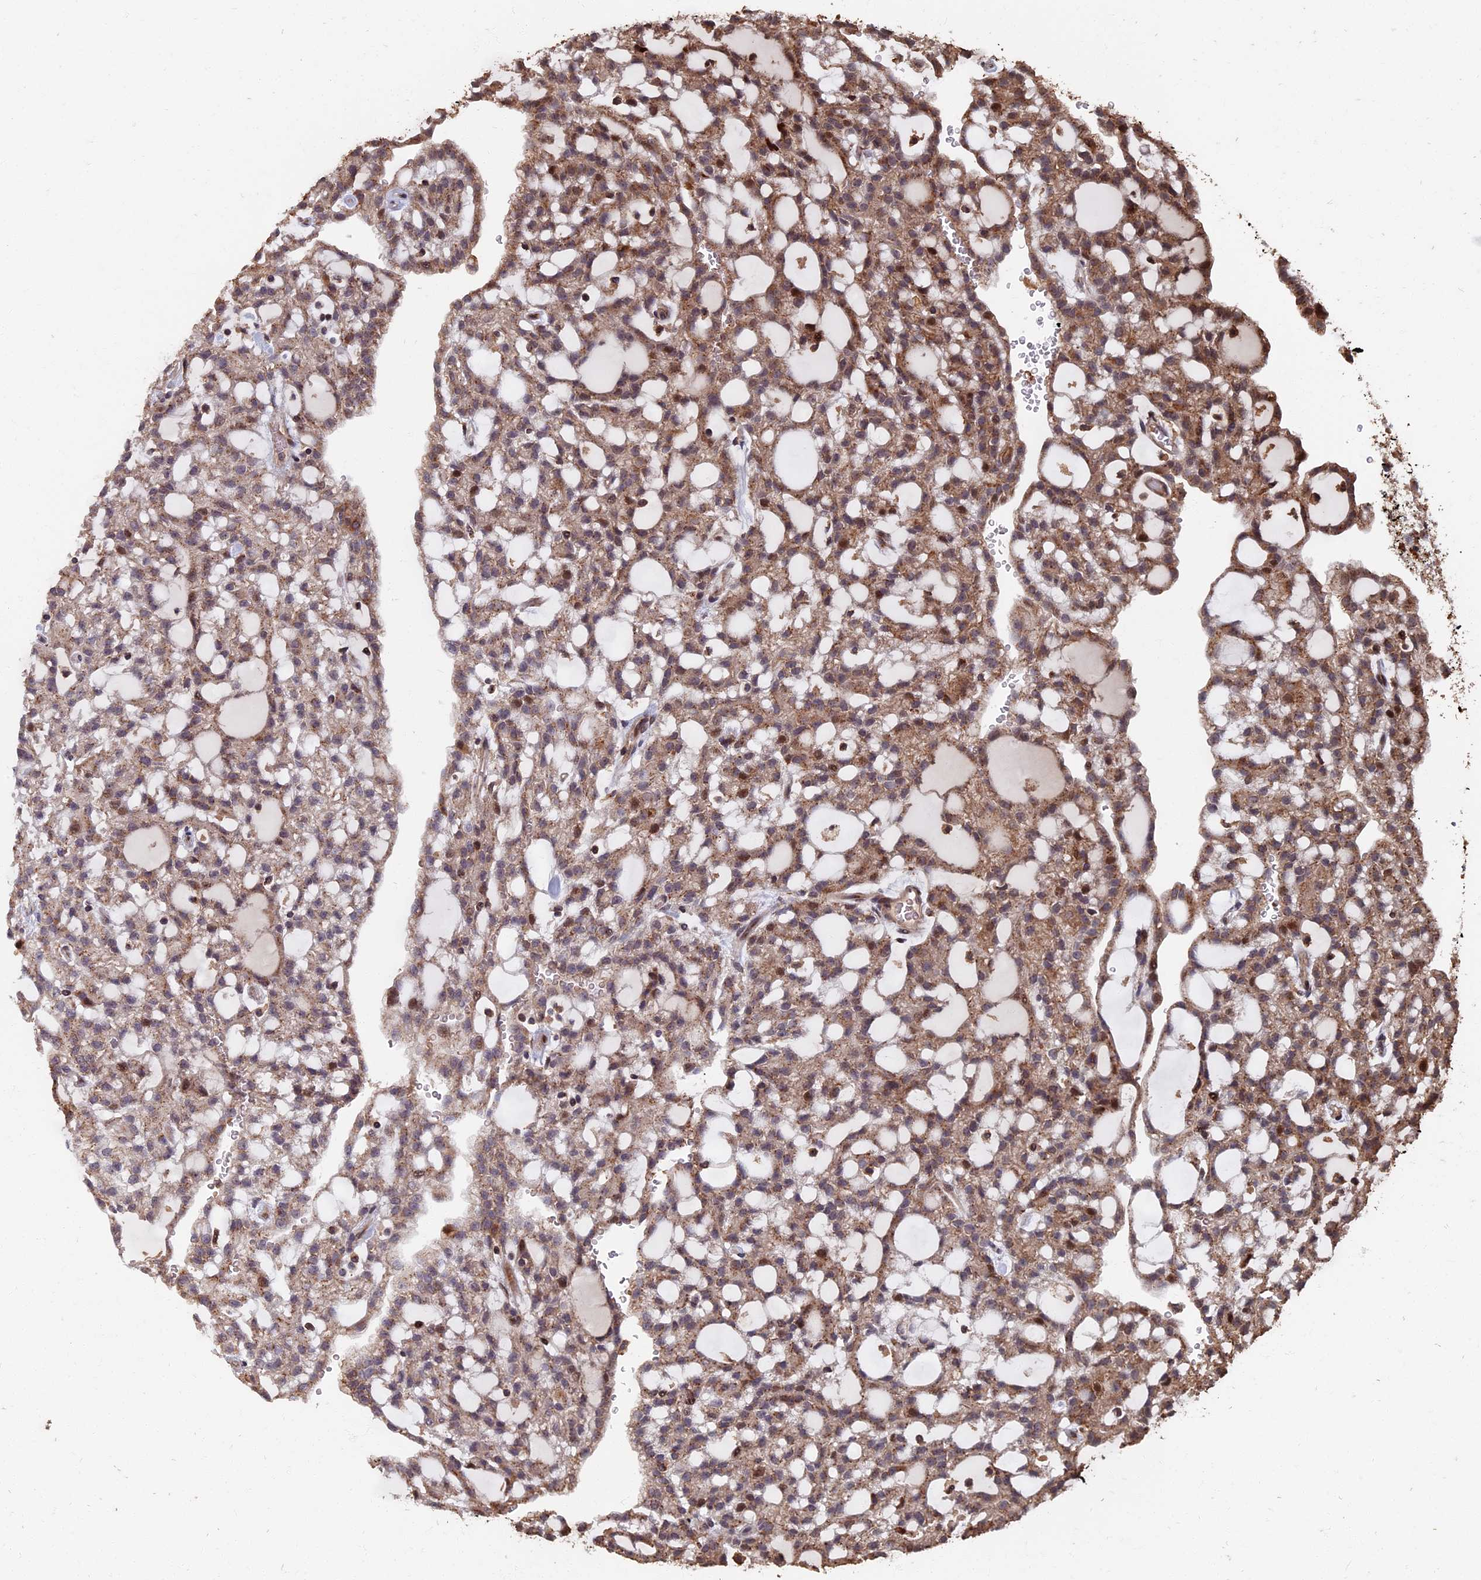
{"staining": {"intensity": "weak", "quantity": ">75%", "location": "cytoplasmic/membranous"}, "tissue": "renal cancer", "cell_type": "Tumor cells", "image_type": "cancer", "snomed": [{"axis": "morphology", "description": "Adenocarcinoma, NOS"}, {"axis": "topography", "description": "Kidney"}], "caption": "IHC photomicrograph of human renal adenocarcinoma stained for a protein (brown), which exhibits low levels of weak cytoplasmic/membranous positivity in approximately >75% of tumor cells.", "gene": "RASGRF1", "patient": {"sex": "male", "age": 63}}